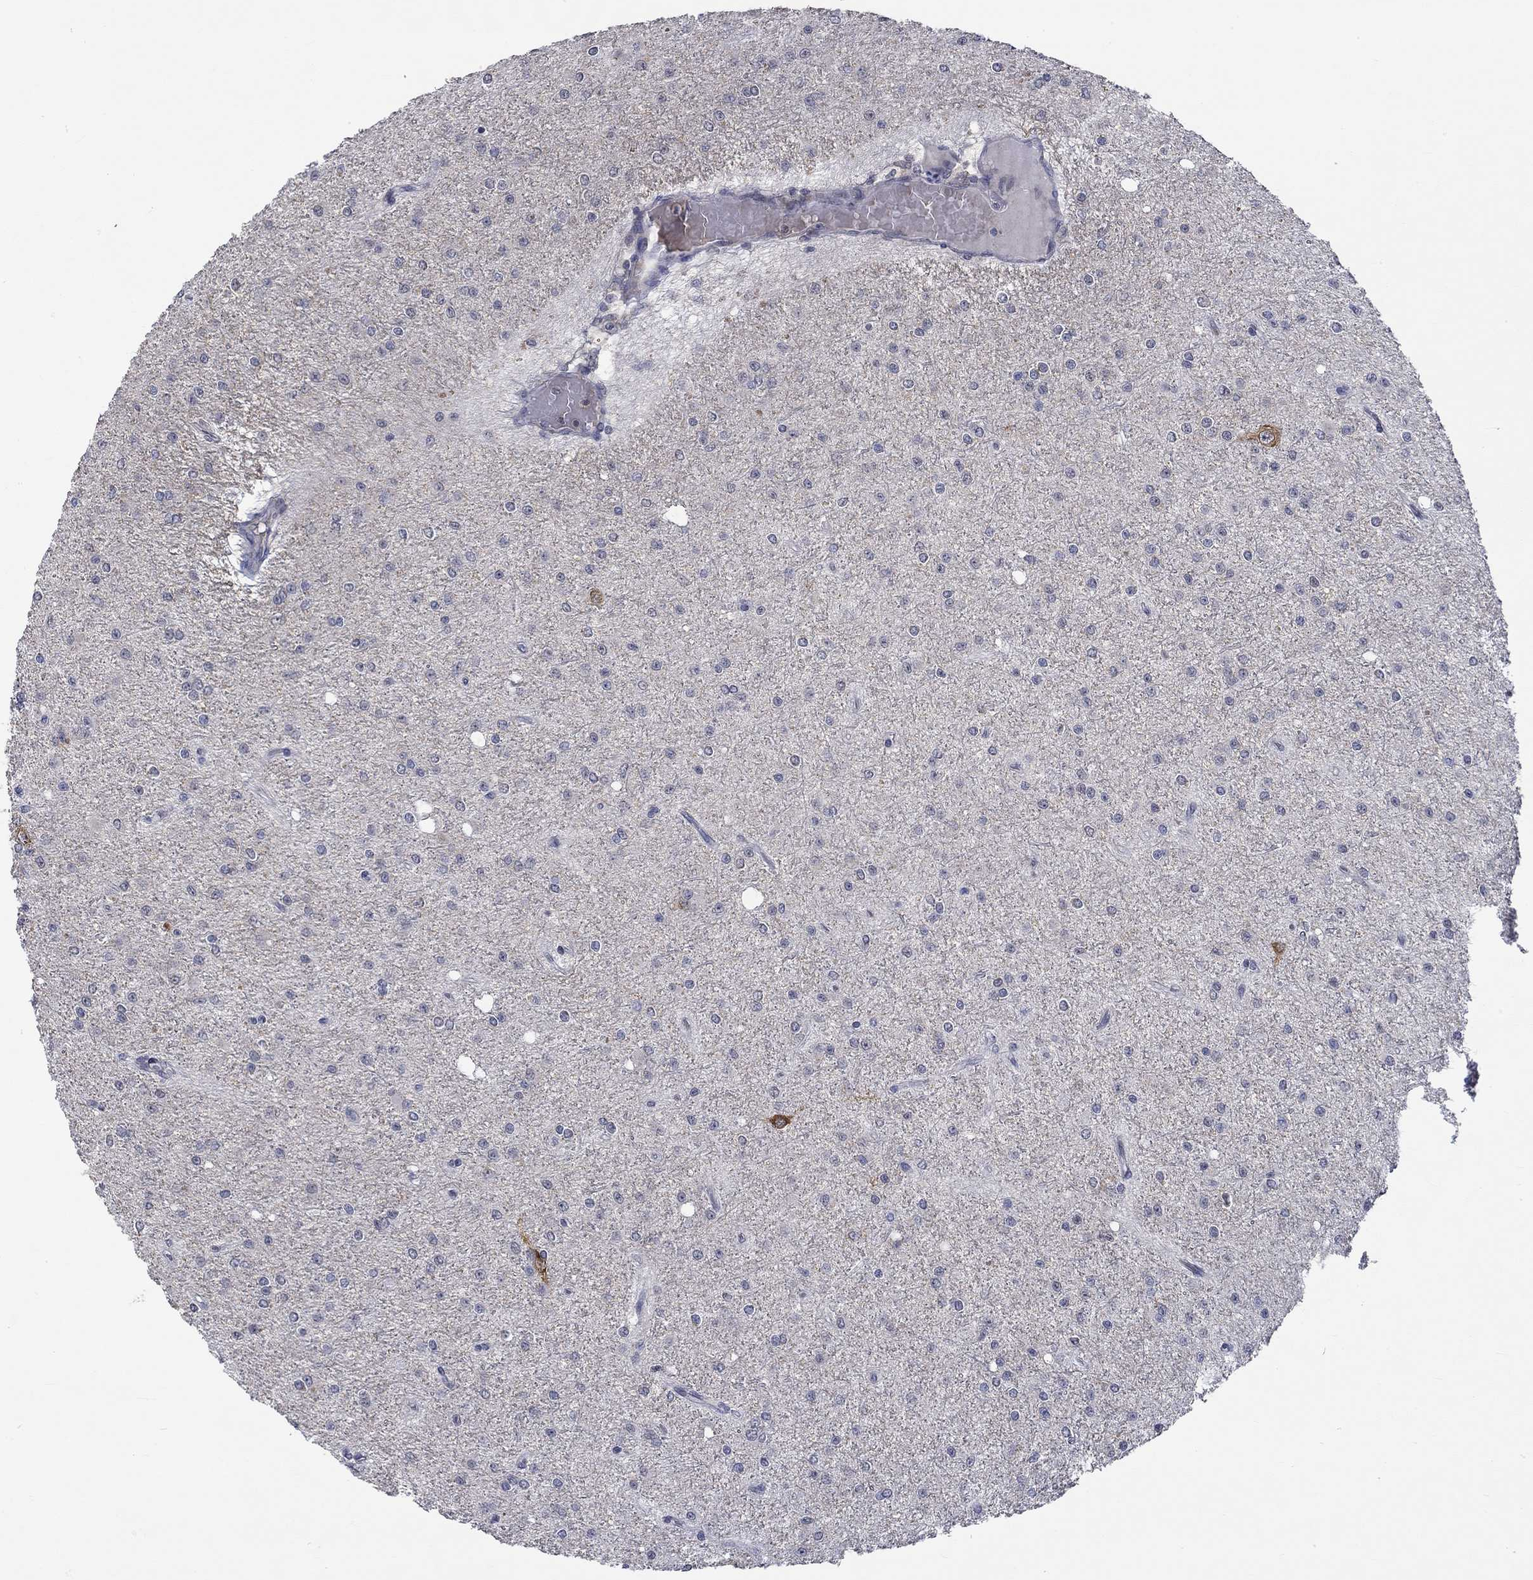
{"staining": {"intensity": "negative", "quantity": "none", "location": "none"}, "tissue": "glioma", "cell_type": "Tumor cells", "image_type": "cancer", "snomed": [{"axis": "morphology", "description": "Glioma, malignant, Low grade"}, {"axis": "topography", "description": "Brain"}], "caption": "DAB (3,3'-diaminobenzidine) immunohistochemical staining of low-grade glioma (malignant) demonstrates no significant expression in tumor cells.", "gene": "WASF1", "patient": {"sex": "male", "age": 27}}